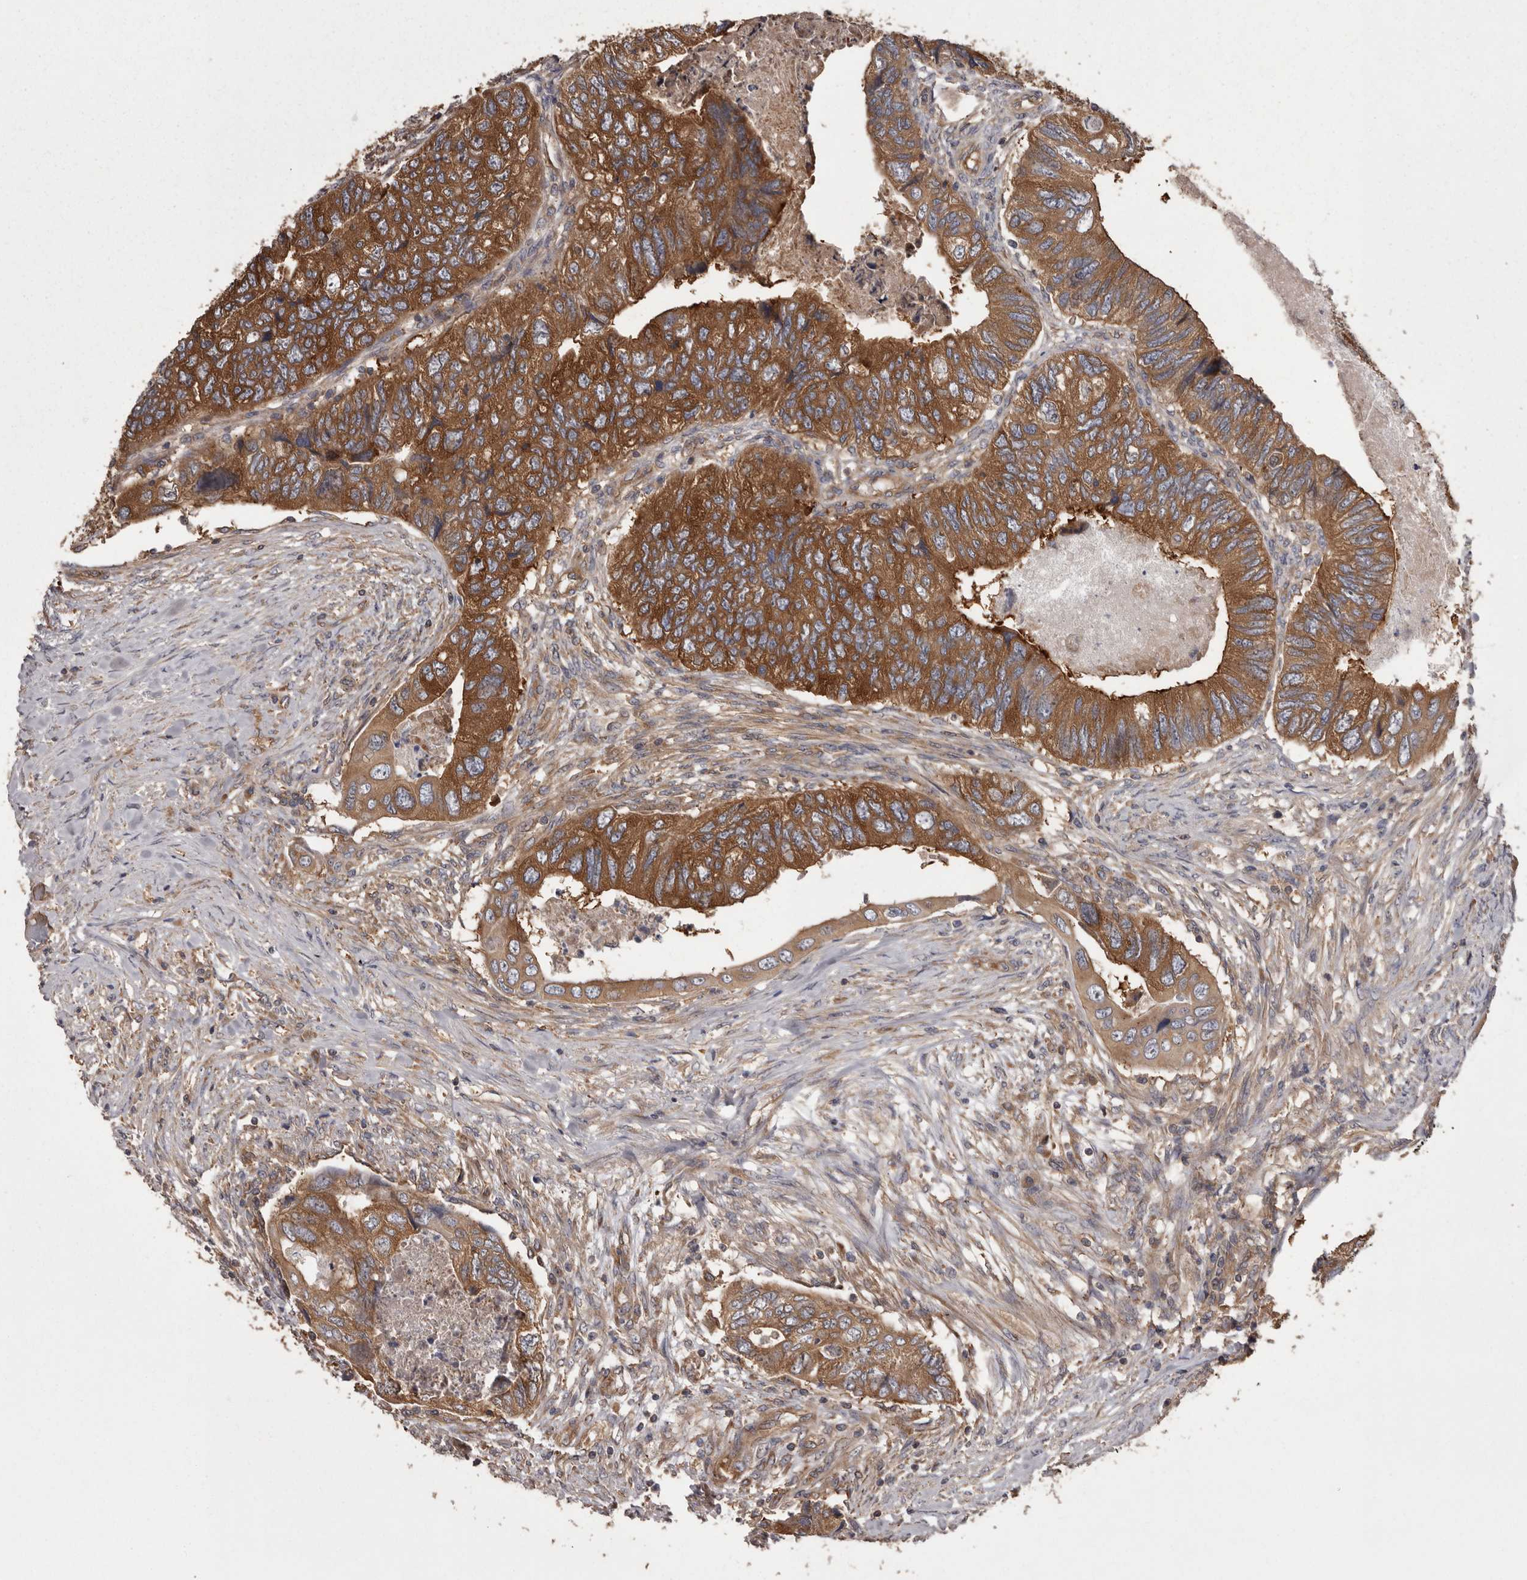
{"staining": {"intensity": "strong", "quantity": ">75%", "location": "cytoplasmic/membranous"}, "tissue": "colorectal cancer", "cell_type": "Tumor cells", "image_type": "cancer", "snomed": [{"axis": "morphology", "description": "Adenocarcinoma, NOS"}, {"axis": "topography", "description": "Rectum"}], "caption": "IHC (DAB (3,3'-diaminobenzidine)) staining of human colorectal adenocarcinoma displays strong cytoplasmic/membranous protein staining in about >75% of tumor cells.", "gene": "DARS1", "patient": {"sex": "male", "age": 63}}